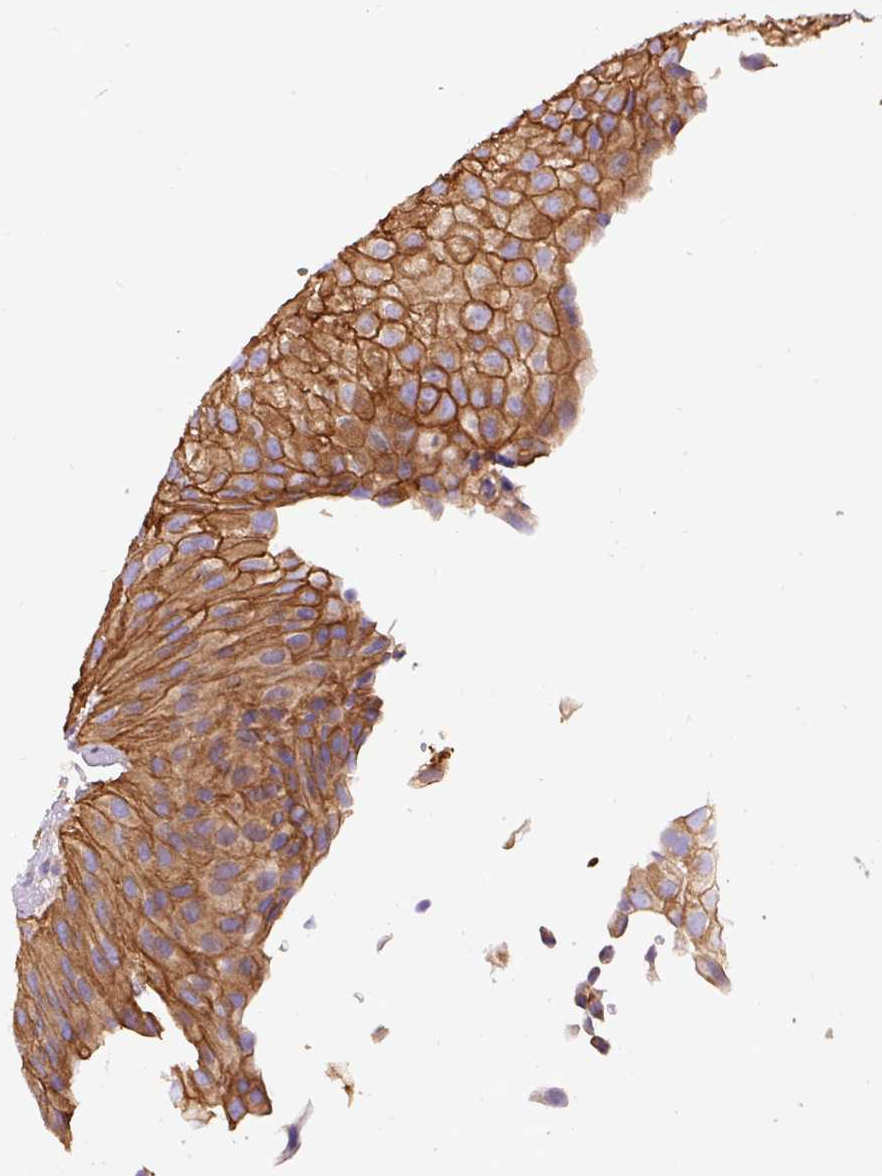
{"staining": {"intensity": "strong", "quantity": ">75%", "location": "cytoplasmic/membranous"}, "tissue": "urothelial cancer", "cell_type": "Tumor cells", "image_type": "cancer", "snomed": [{"axis": "morphology", "description": "Urothelial carcinoma, NOS"}, {"axis": "topography", "description": "Urinary bladder"}], "caption": "This image shows immunohistochemistry (IHC) staining of human transitional cell carcinoma, with high strong cytoplasmic/membranous staining in approximately >75% of tumor cells.", "gene": "DCTN1", "patient": {"sex": "male", "age": 87}}